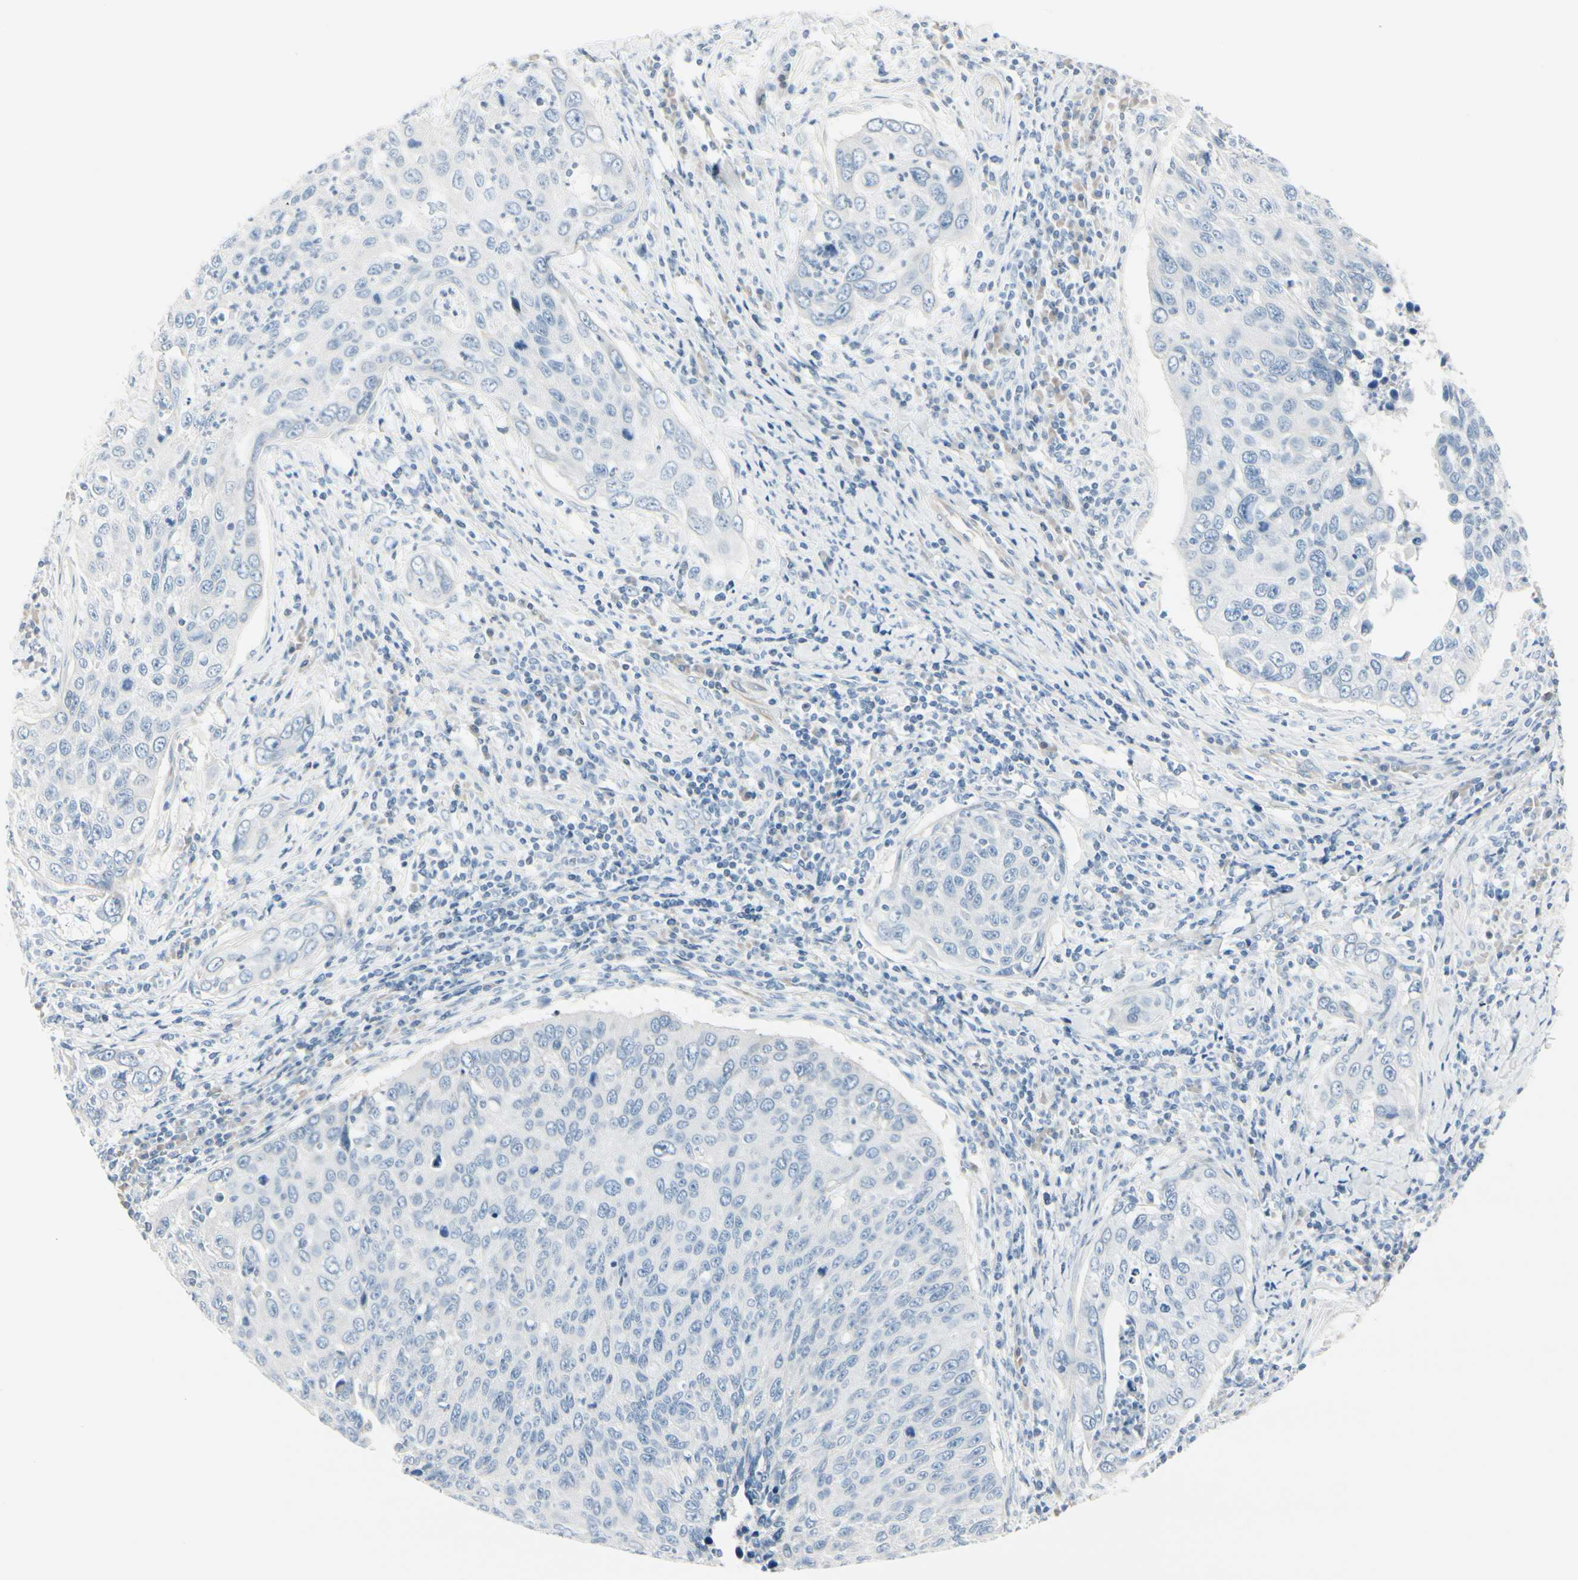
{"staining": {"intensity": "negative", "quantity": "none", "location": "none"}, "tissue": "cervical cancer", "cell_type": "Tumor cells", "image_type": "cancer", "snomed": [{"axis": "morphology", "description": "Squamous cell carcinoma, NOS"}, {"axis": "topography", "description": "Cervix"}], "caption": "A high-resolution micrograph shows IHC staining of cervical cancer, which shows no significant staining in tumor cells.", "gene": "CDHR5", "patient": {"sex": "female", "age": 53}}